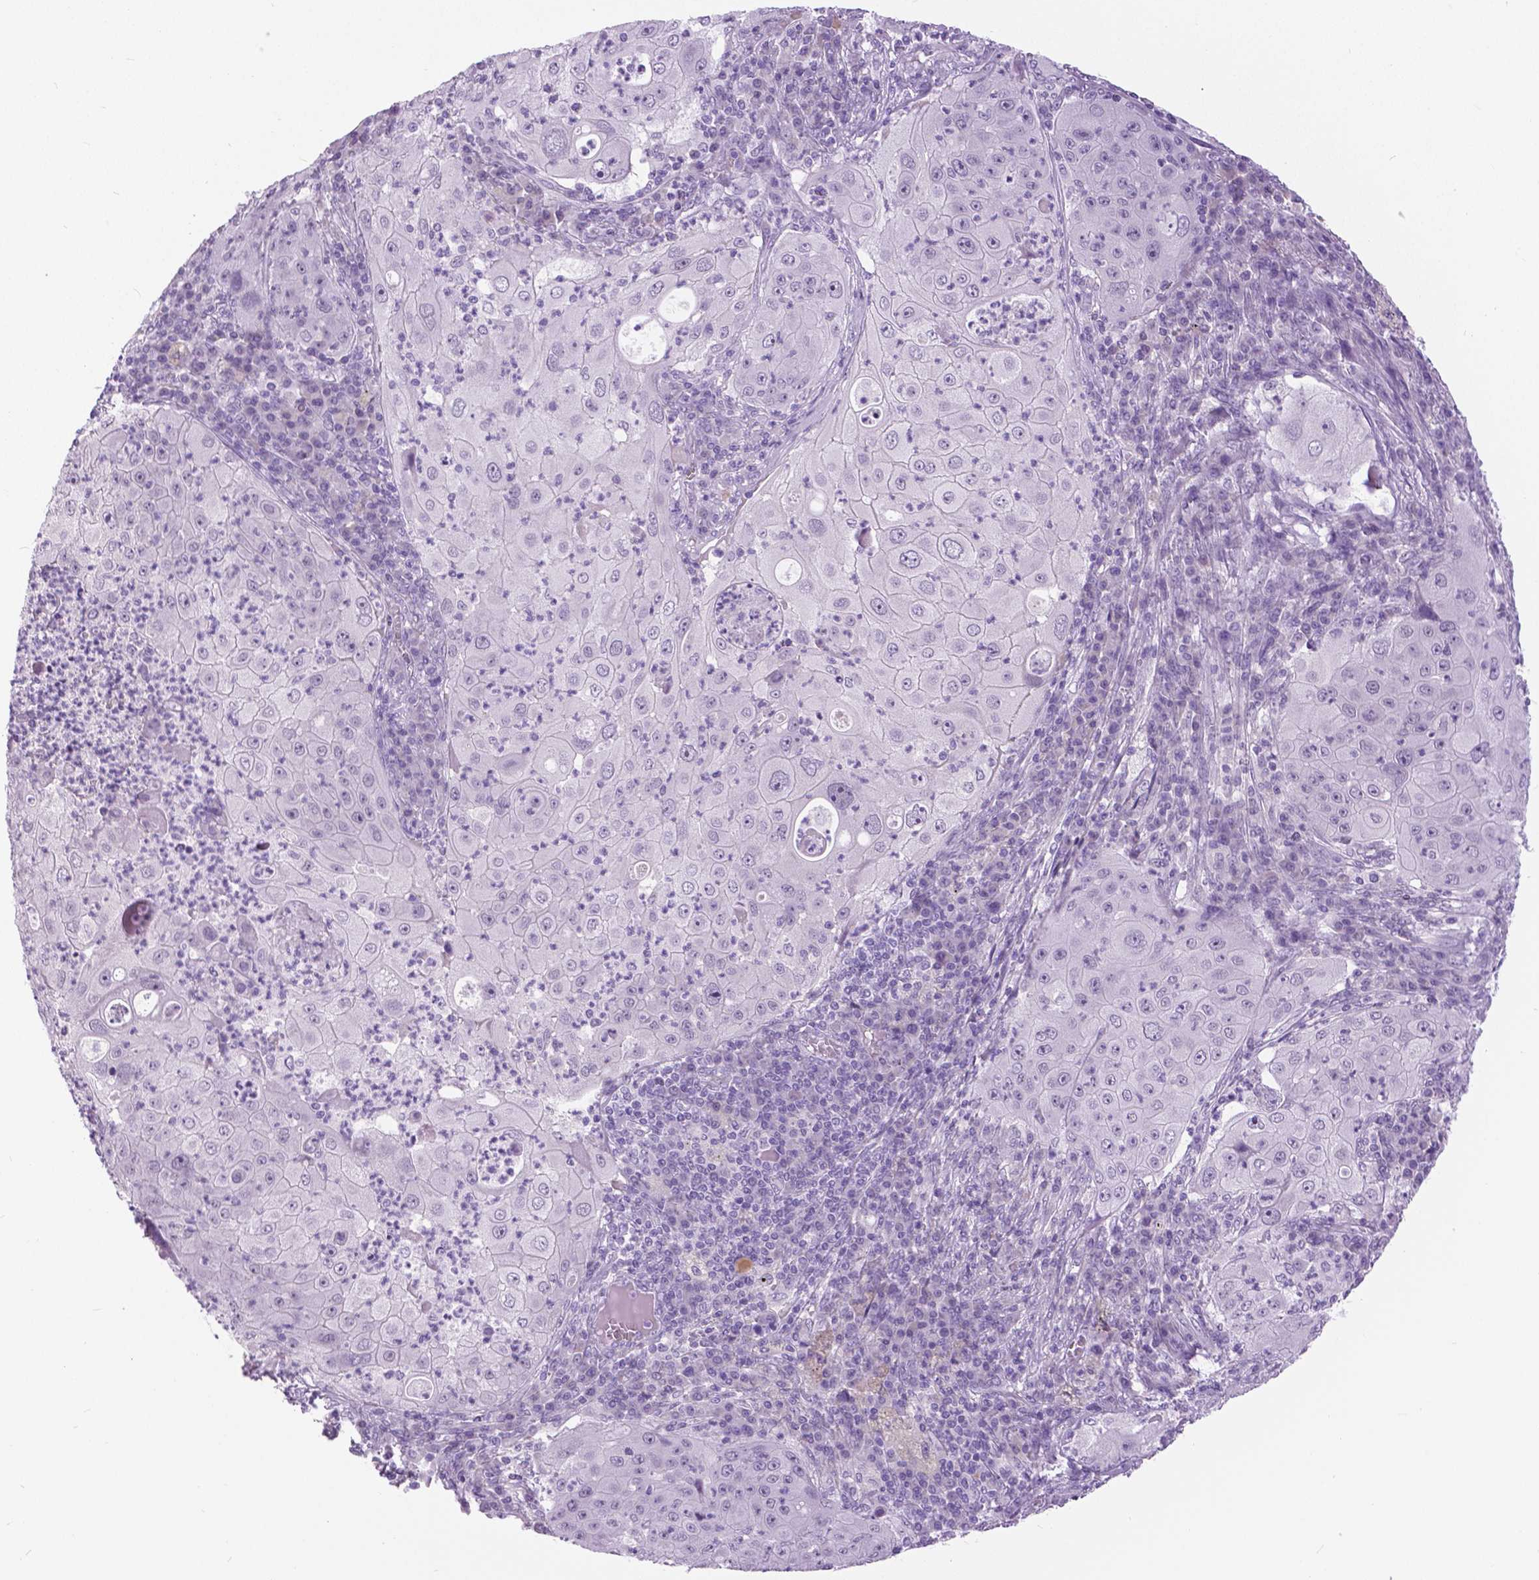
{"staining": {"intensity": "negative", "quantity": "none", "location": "none"}, "tissue": "lung cancer", "cell_type": "Tumor cells", "image_type": "cancer", "snomed": [{"axis": "morphology", "description": "Squamous cell carcinoma, NOS"}, {"axis": "topography", "description": "Lung"}], "caption": "Lung cancer stained for a protein using IHC exhibits no expression tumor cells.", "gene": "MYOM1", "patient": {"sex": "female", "age": 59}}